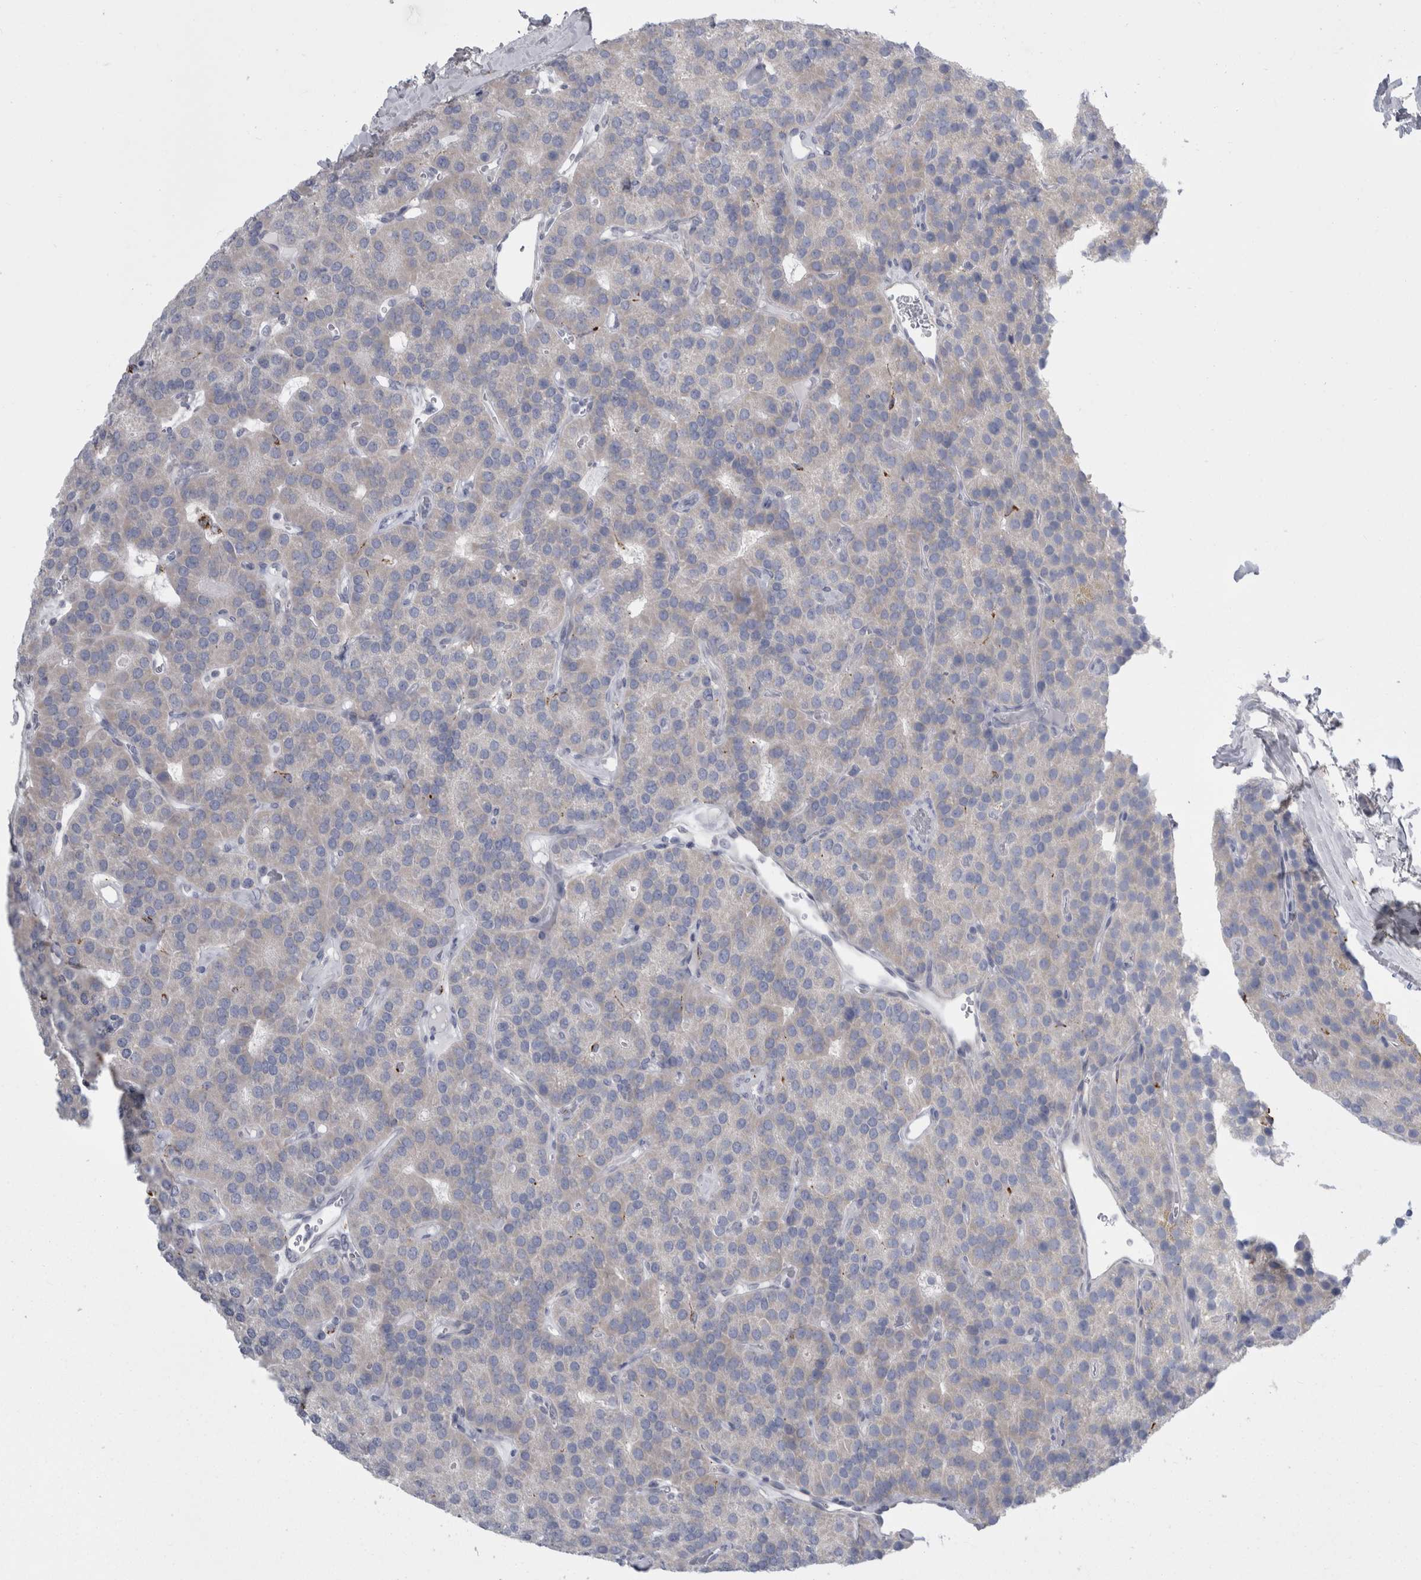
{"staining": {"intensity": "negative", "quantity": "none", "location": "none"}, "tissue": "parathyroid gland", "cell_type": "Glandular cells", "image_type": "normal", "snomed": [{"axis": "morphology", "description": "Normal tissue, NOS"}, {"axis": "morphology", "description": "Adenoma, NOS"}, {"axis": "topography", "description": "Parathyroid gland"}], "caption": "This is an IHC image of normal parathyroid gland. There is no expression in glandular cells.", "gene": "GATM", "patient": {"sex": "female", "age": 86}}